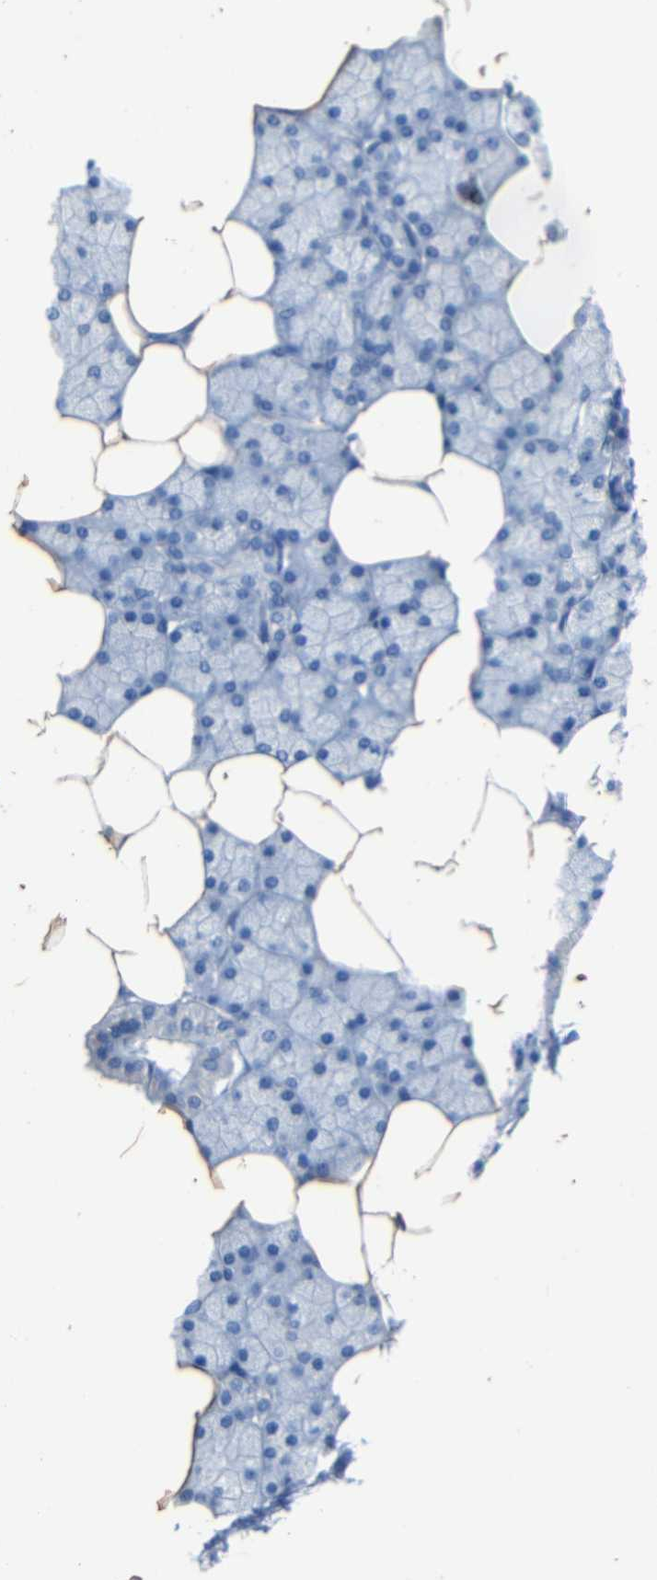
{"staining": {"intensity": "negative", "quantity": "none", "location": "none"}, "tissue": "salivary gland", "cell_type": "Glandular cells", "image_type": "normal", "snomed": [{"axis": "morphology", "description": "Normal tissue, NOS"}, {"axis": "topography", "description": "Salivary gland"}], "caption": "Salivary gland was stained to show a protein in brown. There is no significant positivity in glandular cells. (Brightfield microscopy of DAB (3,3'-diaminobenzidine) immunohistochemistry (IHC) at high magnification).", "gene": "CLDN11", "patient": {"sex": "male", "age": 62}}